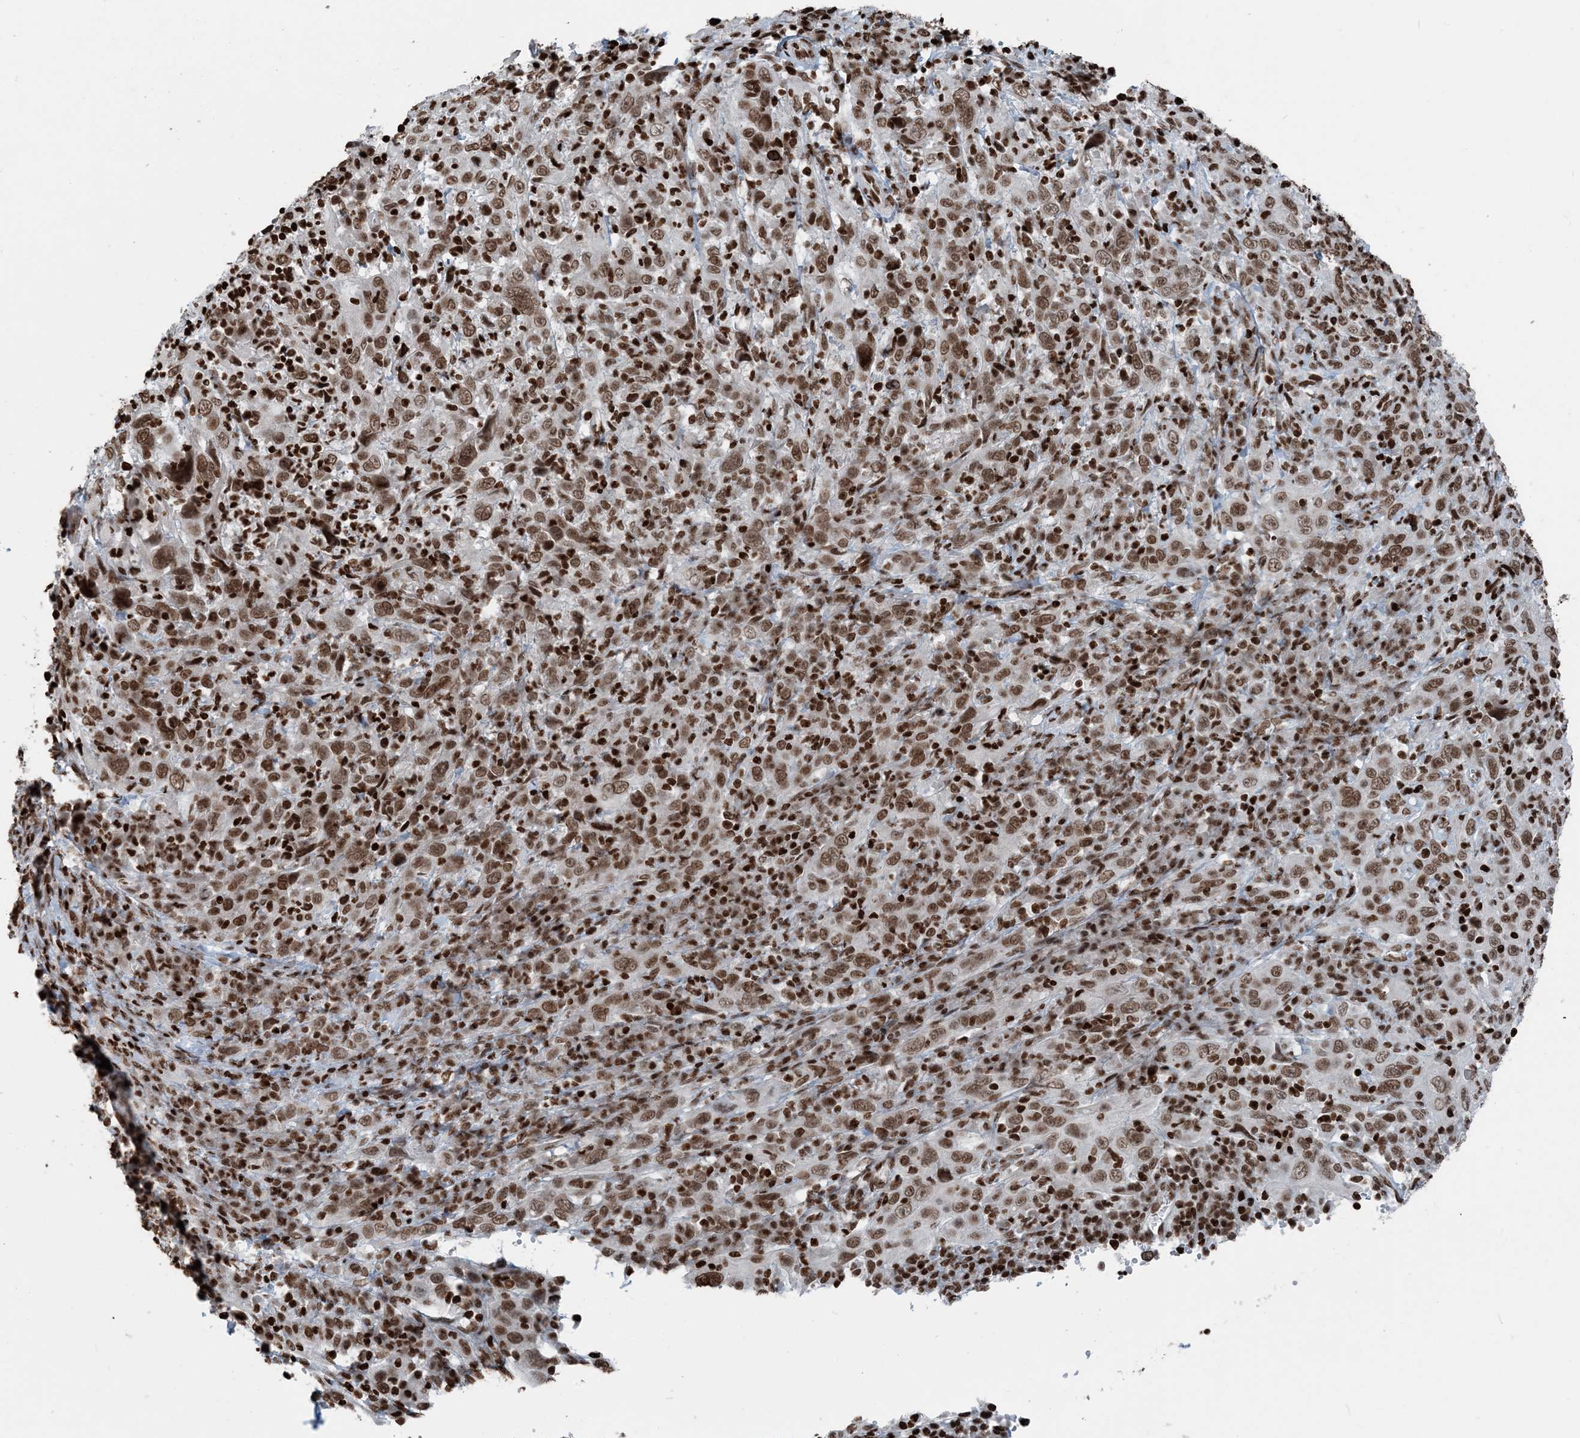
{"staining": {"intensity": "moderate", "quantity": ">75%", "location": "nuclear"}, "tissue": "cervical cancer", "cell_type": "Tumor cells", "image_type": "cancer", "snomed": [{"axis": "morphology", "description": "Squamous cell carcinoma, NOS"}, {"axis": "topography", "description": "Cervix"}], "caption": "Cervical squamous cell carcinoma stained for a protein displays moderate nuclear positivity in tumor cells.", "gene": "H3-3B", "patient": {"sex": "female", "age": 46}}